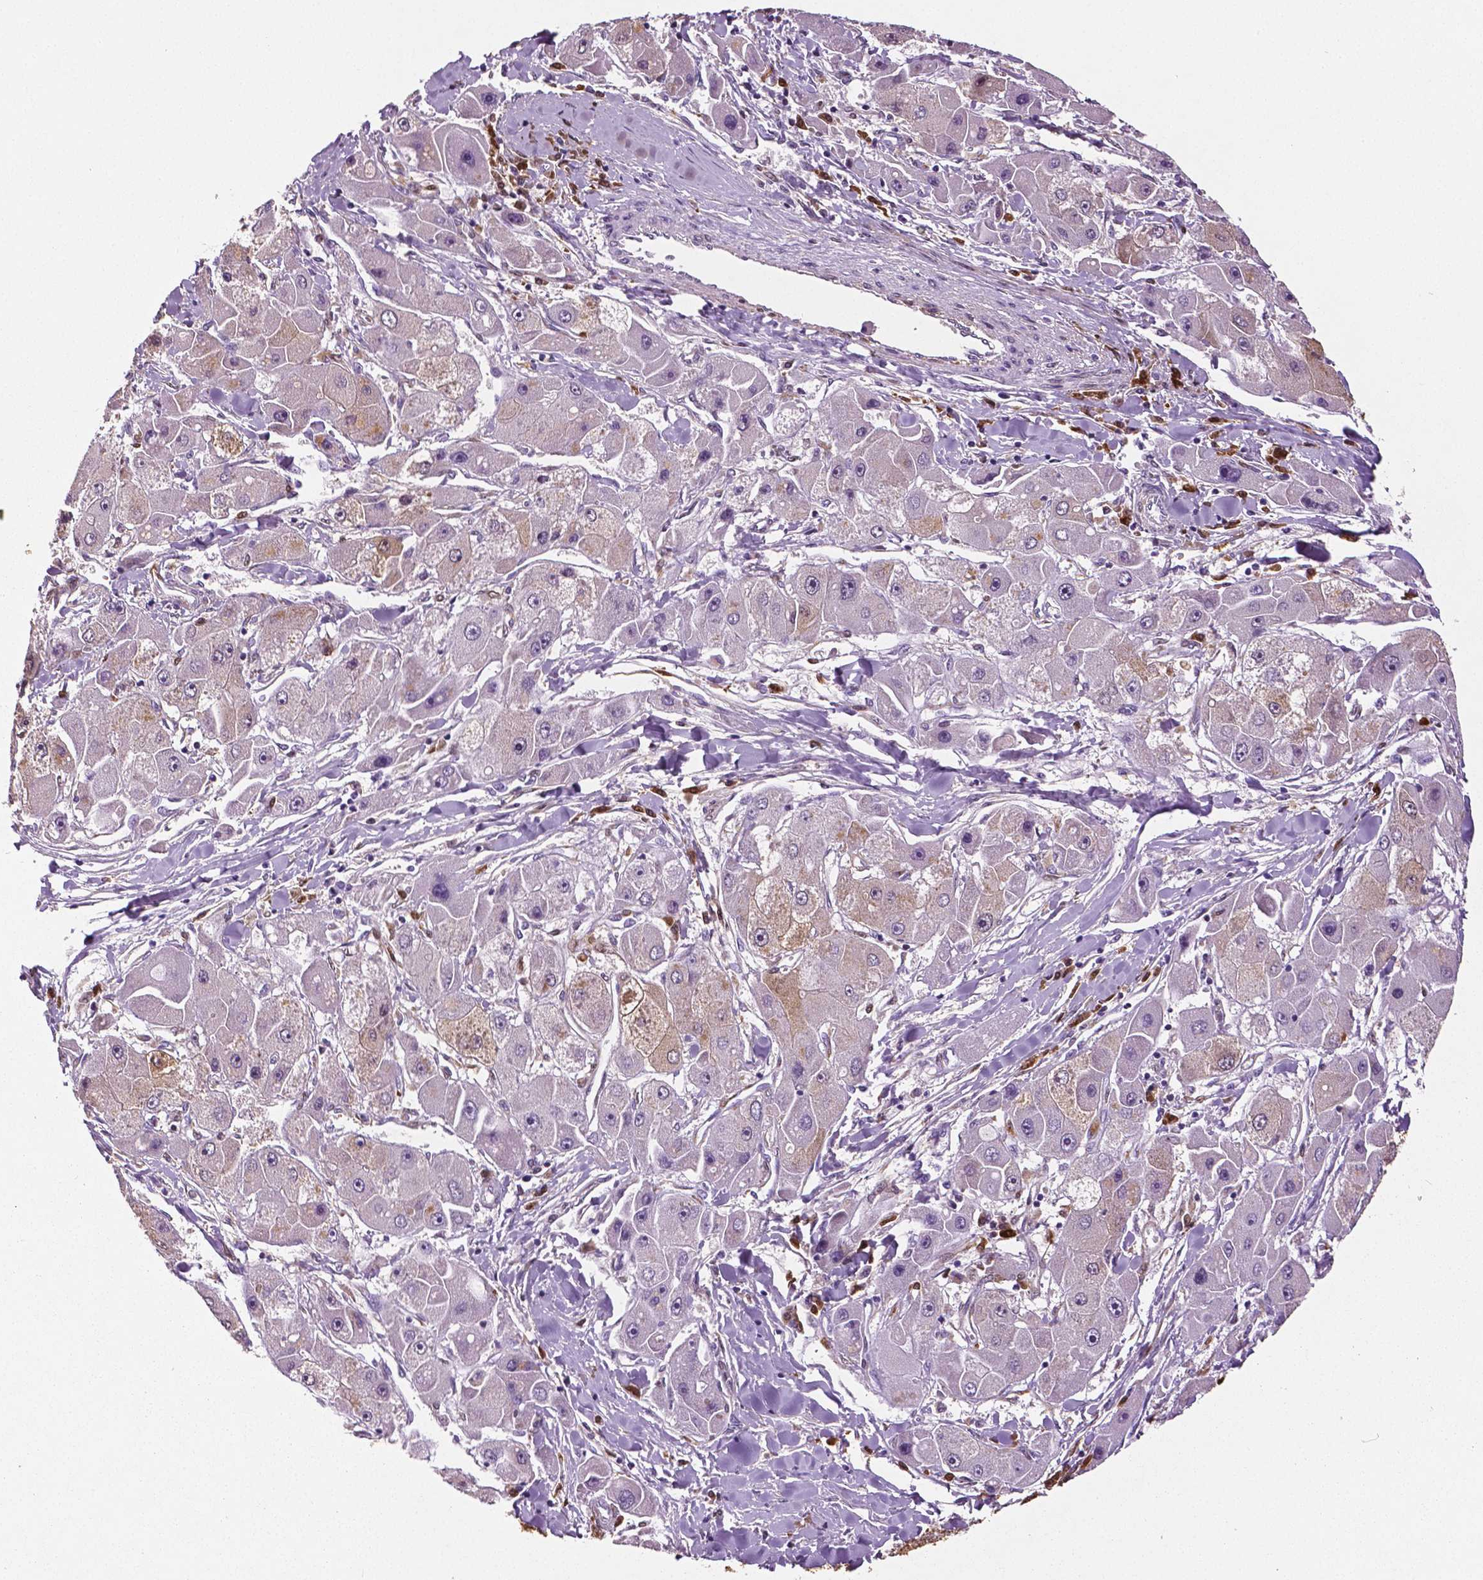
{"staining": {"intensity": "moderate", "quantity": "<25%", "location": "cytoplasmic/membranous,nuclear"}, "tissue": "liver cancer", "cell_type": "Tumor cells", "image_type": "cancer", "snomed": [{"axis": "morphology", "description": "Carcinoma, Hepatocellular, NOS"}, {"axis": "topography", "description": "Liver"}], "caption": "Protein staining of hepatocellular carcinoma (liver) tissue shows moderate cytoplasmic/membranous and nuclear positivity in about <25% of tumor cells.", "gene": "PHGDH", "patient": {"sex": "male", "age": 24}}